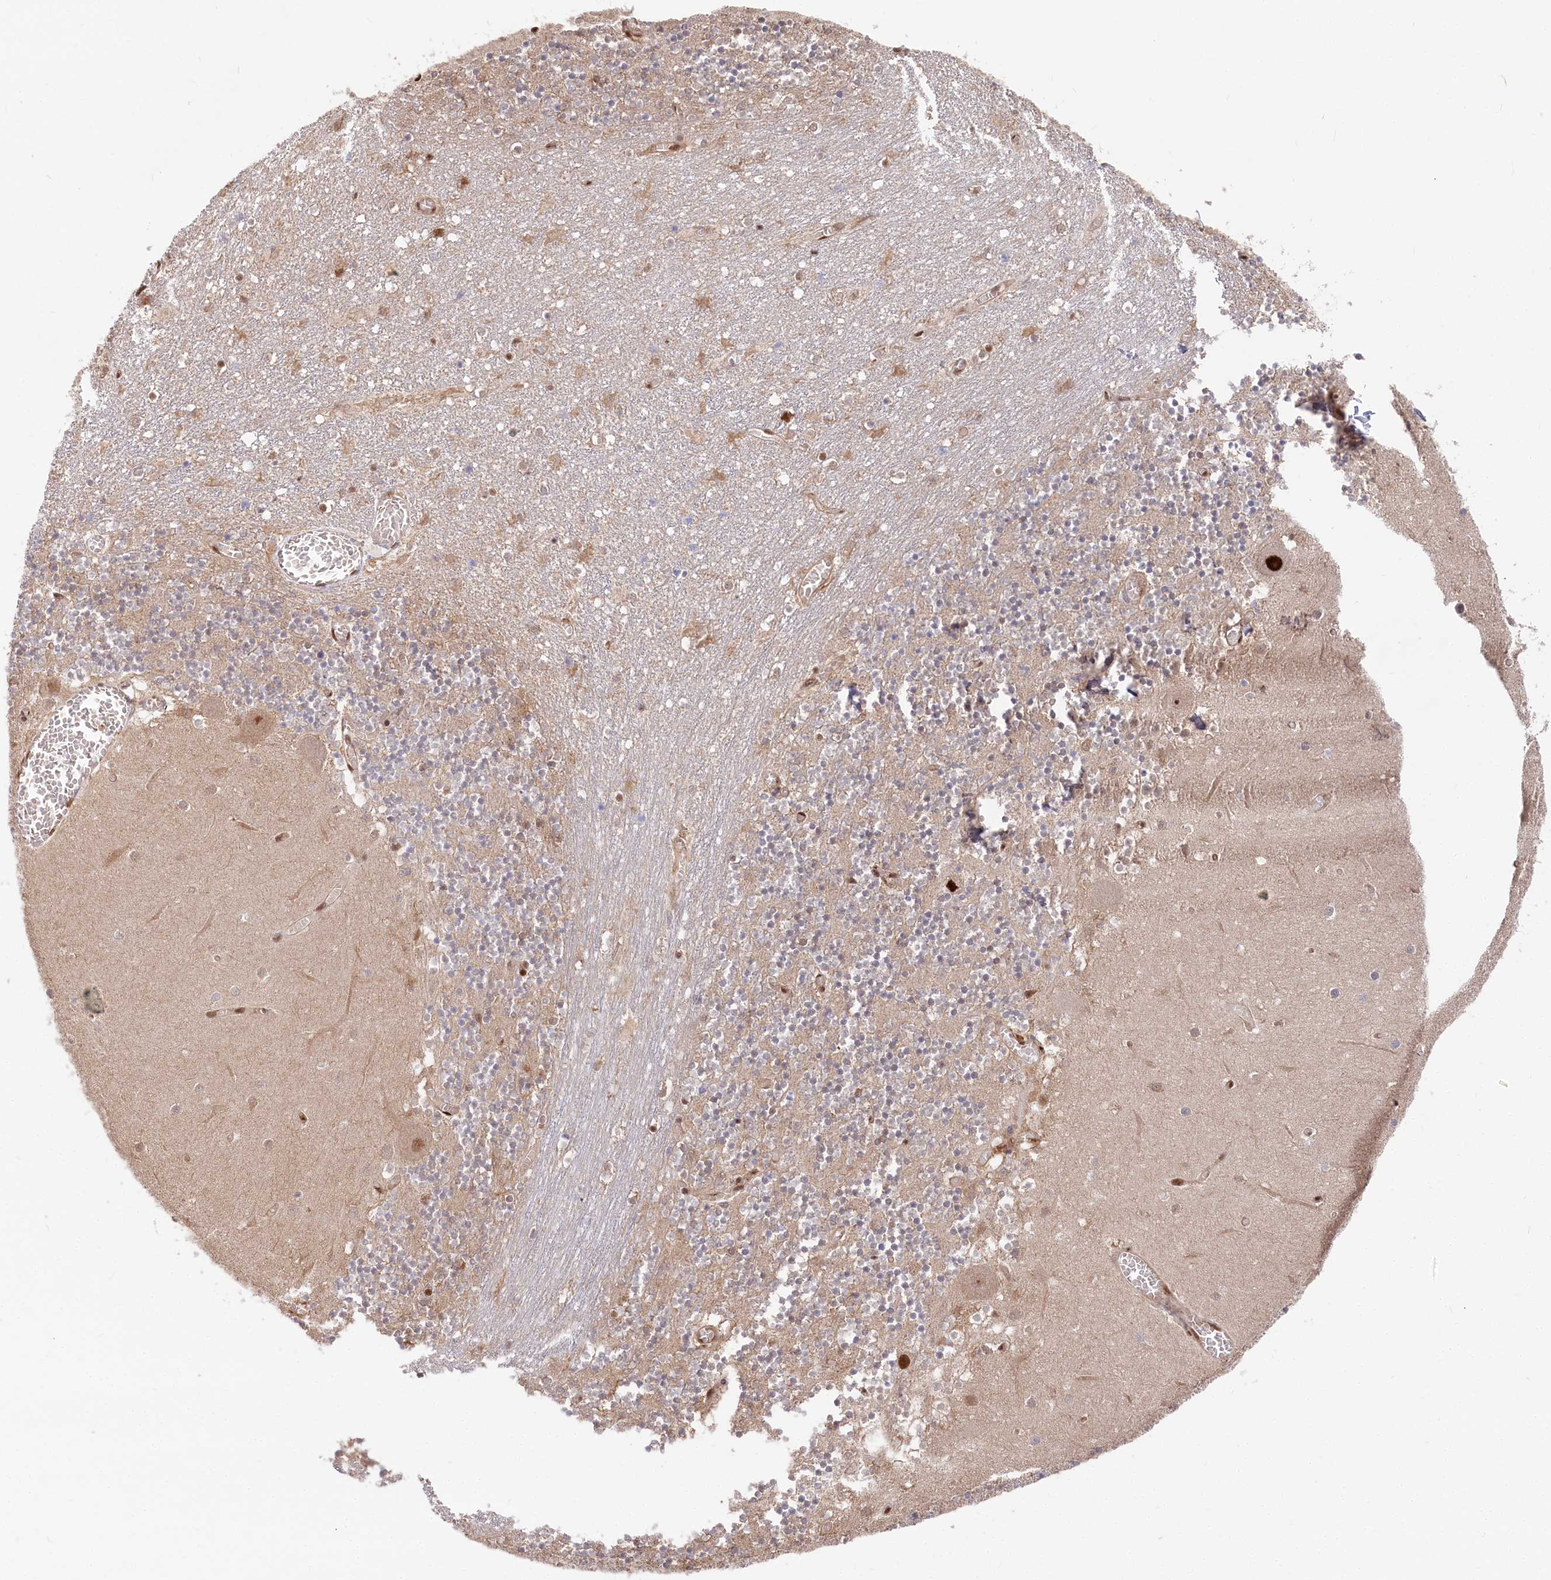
{"staining": {"intensity": "moderate", "quantity": "<25%", "location": "cytoplasmic/membranous,nuclear"}, "tissue": "cerebellum", "cell_type": "Cells in granular layer", "image_type": "normal", "snomed": [{"axis": "morphology", "description": "Normal tissue, NOS"}, {"axis": "topography", "description": "Cerebellum"}], "caption": "IHC of unremarkable cerebellum shows low levels of moderate cytoplasmic/membranous,nuclear staining in about <25% of cells in granular layer.", "gene": "PSMA1", "patient": {"sex": "female", "age": 28}}